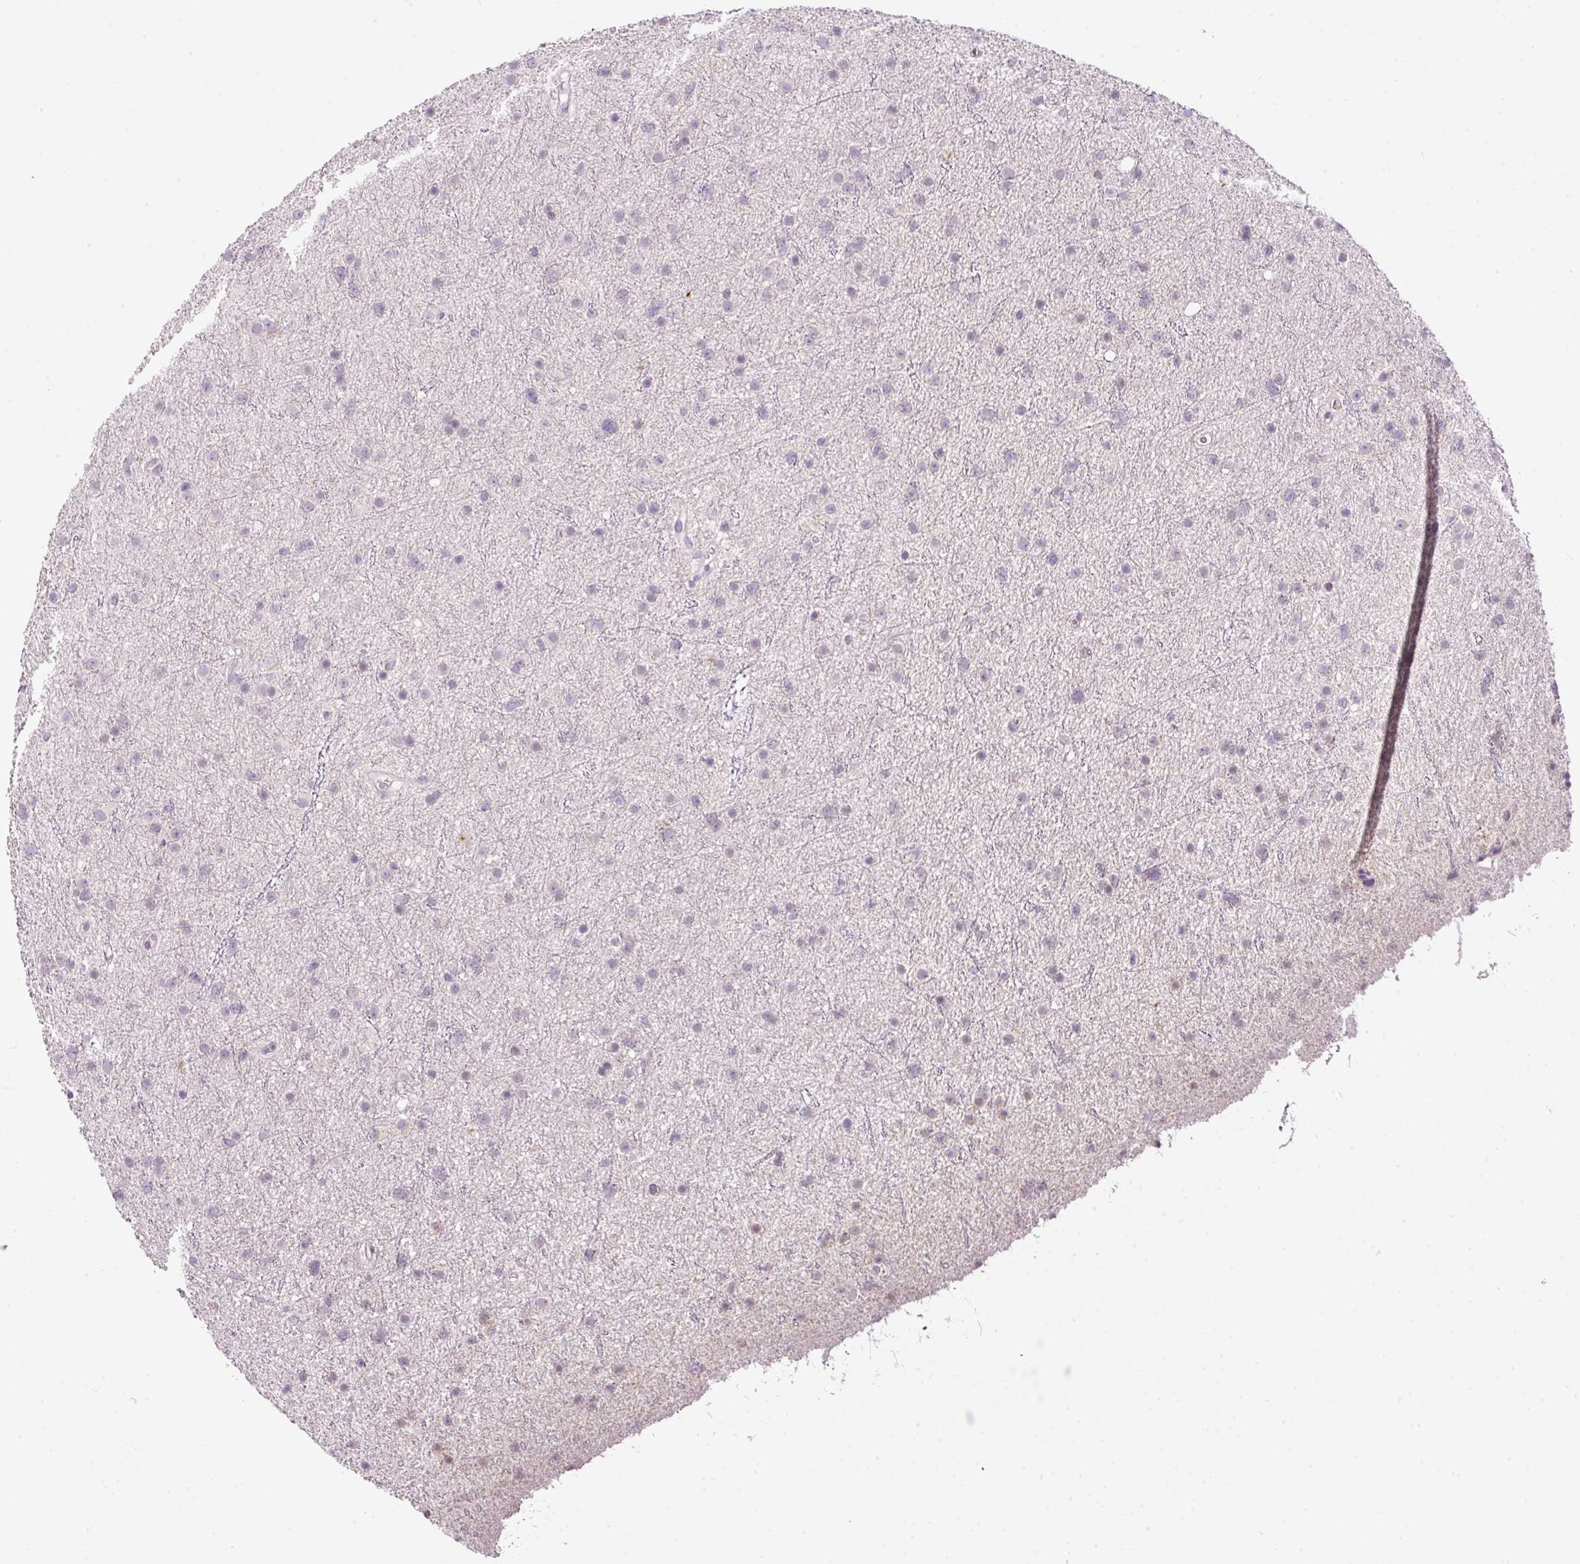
{"staining": {"intensity": "negative", "quantity": "none", "location": "none"}, "tissue": "glioma", "cell_type": "Tumor cells", "image_type": "cancer", "snomed": [{"axis": "morphology", "description": "Glioma, malignant, Low grade"}, {"axis": "topography", "description": "Cerebral cortex"}], "caption": "Human malignant glioma (low-grade) stained for a protein using IHC demonstrates no positivity in tumor cells.", "gene": "SRC", "patient": {"sex": "female", "age": 39}}